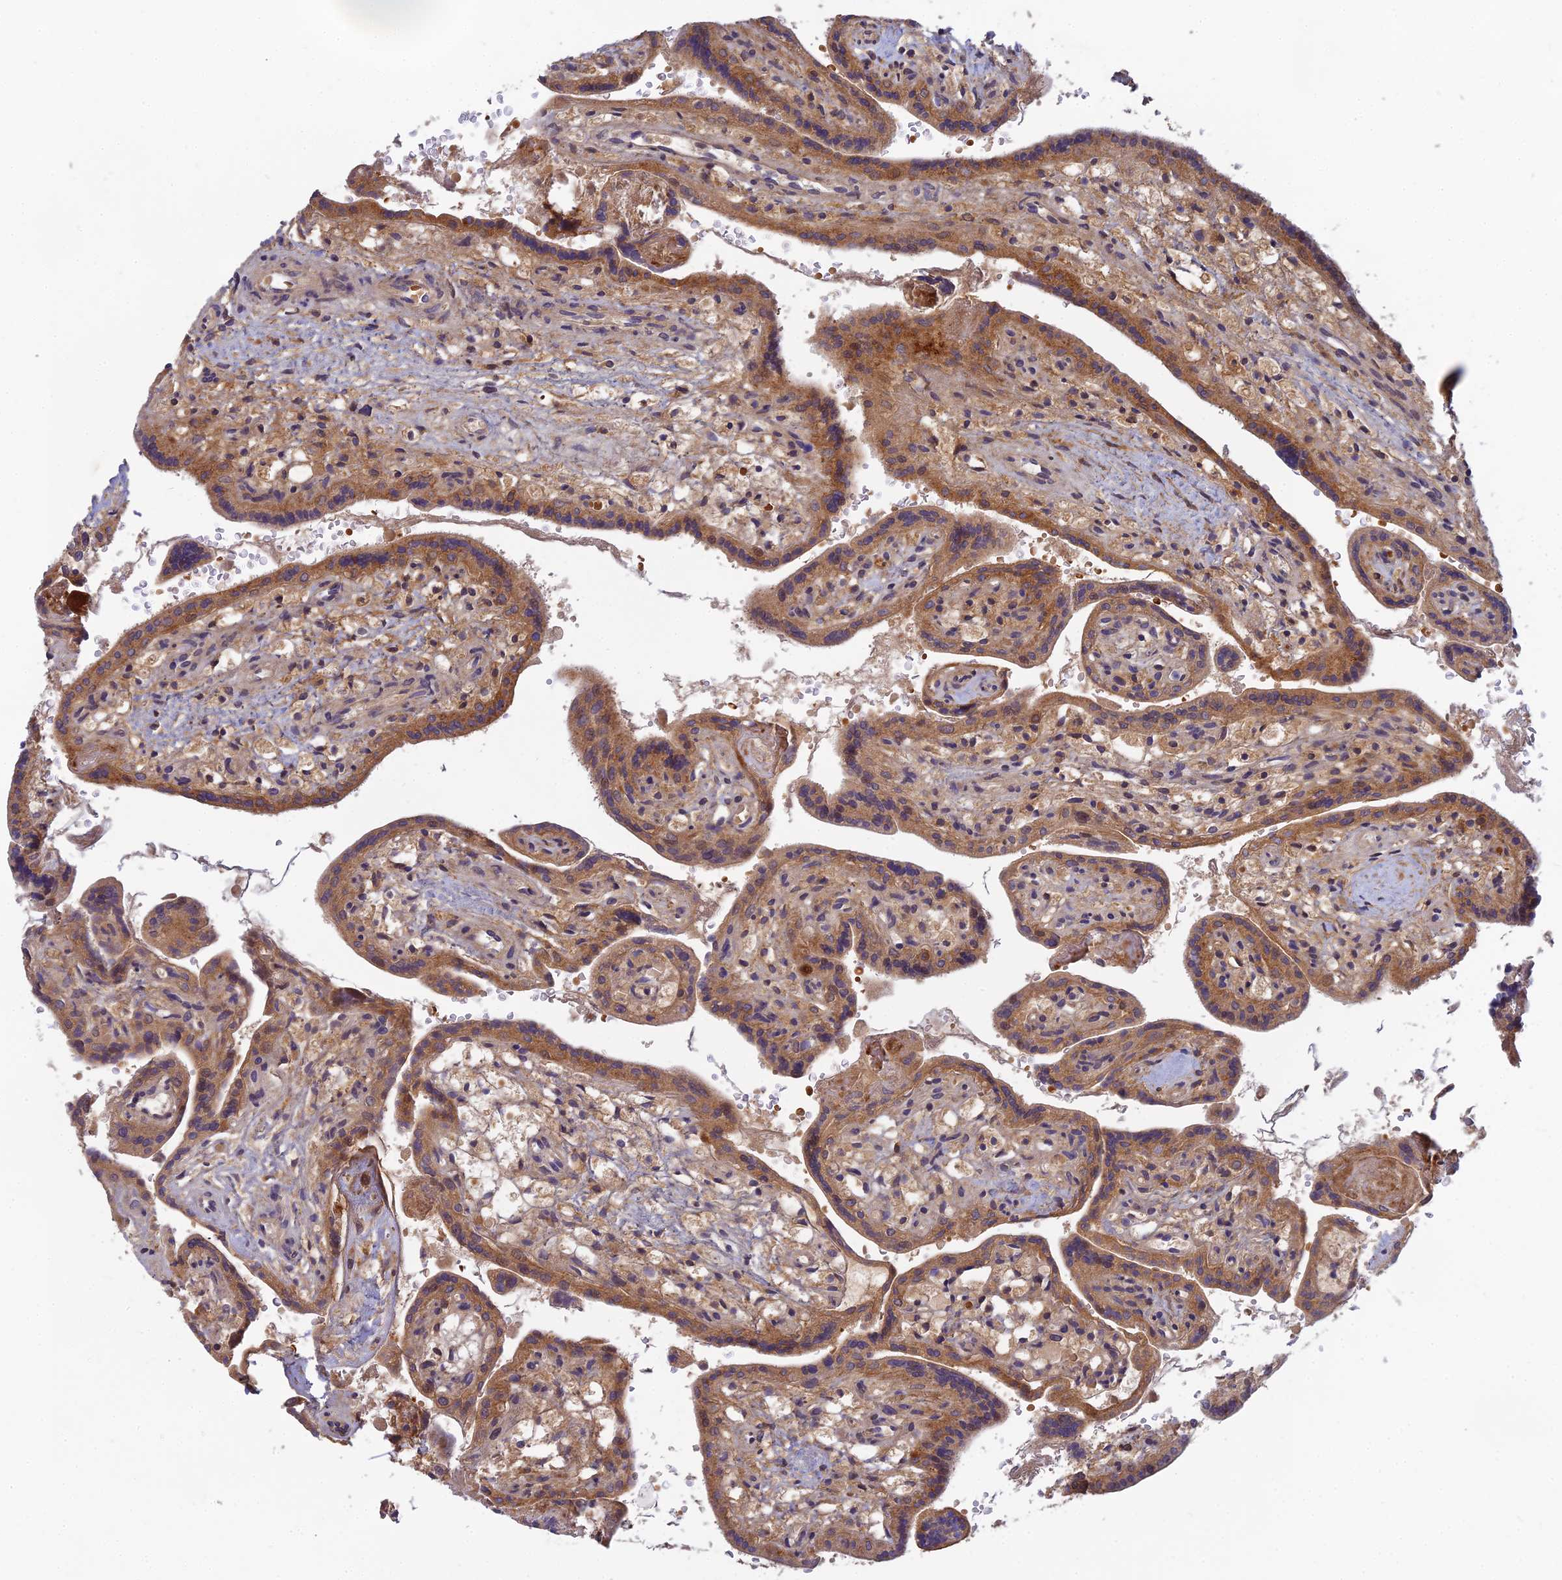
{"staining": {"intensity": "moderate", "quantity": ">75%", "location": "cytoplasmic/membranous"}, "tissue": "placenta", "cell_type": "Trophoblastic cells", "image_type": "normal", "snomed": [{"axis": "morphology", "description": "Normal tissue, NOS"}, {"axis": "topography", "description": "Placenta"}], "caption": "IHC image of unremarkable placenta stained for a protein (brown), which demonstrates medium levels of moderate cytoplasmic/membranous positivity in approximately >75% of trophoblastic cells.", "gene": "FAM151B", "patient": {"sex": "female", "age": 37}}